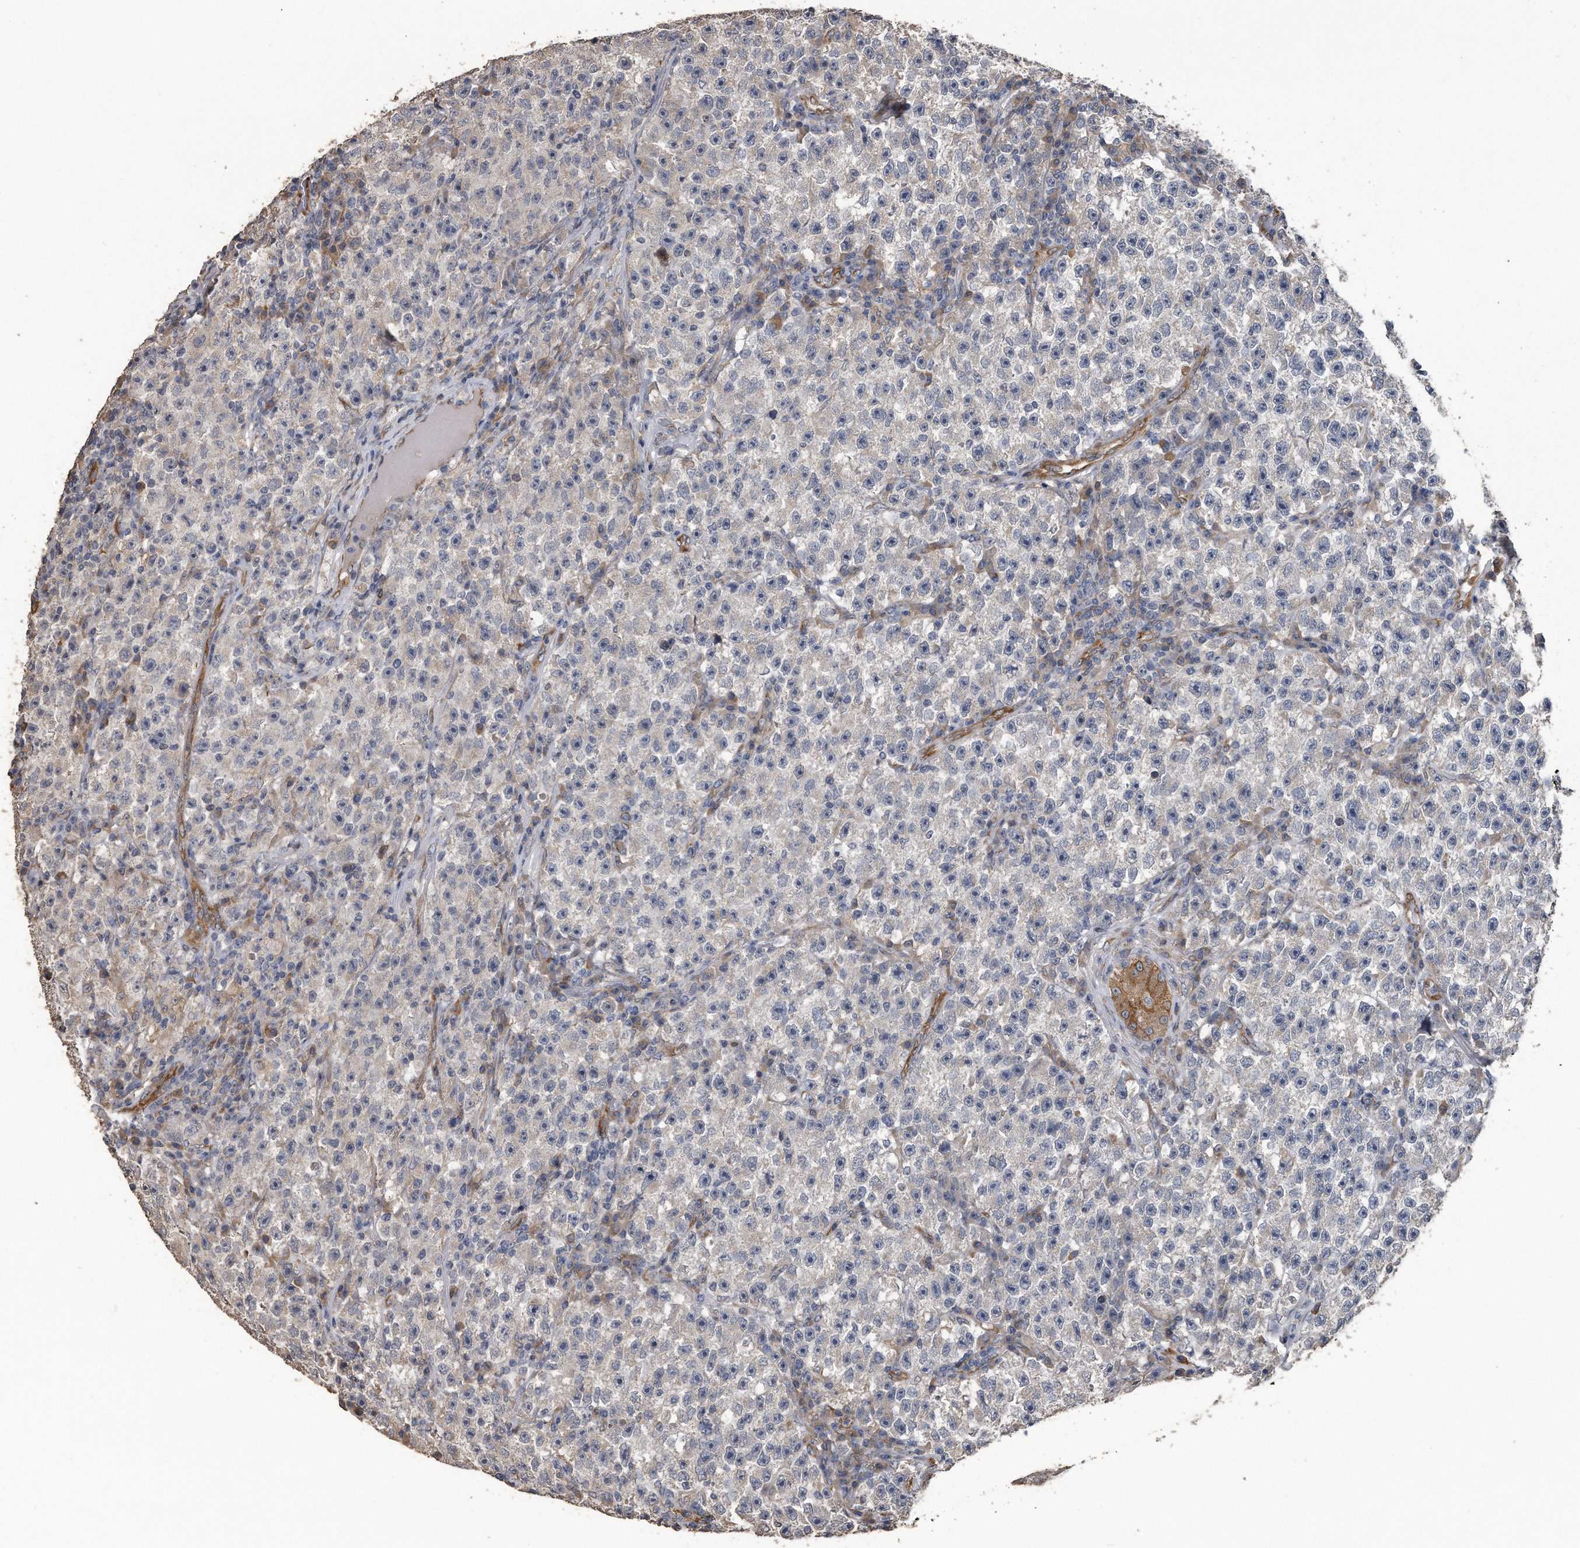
{"staining": {"intensity": "negative", "quantity": "none", "location": "none"}, "tissue": "testis cancer", "cell_type": "Tumor cells", "image_type": "cancer", "snomed": [{"axis": "morphology", "description": "Seminoma, NOS"}, {"axis": "topography", "description": "Testis"}], "caption": "This micrograph is of testis cancer (seminoma) stained with immunohistochemistry (IHC) to label a protein in brown with the nuclei are counter-stained blue. There is no positivity in tumor cells.", "gene": "PCLO", "patient": {"sex": "male", "age": 22}}